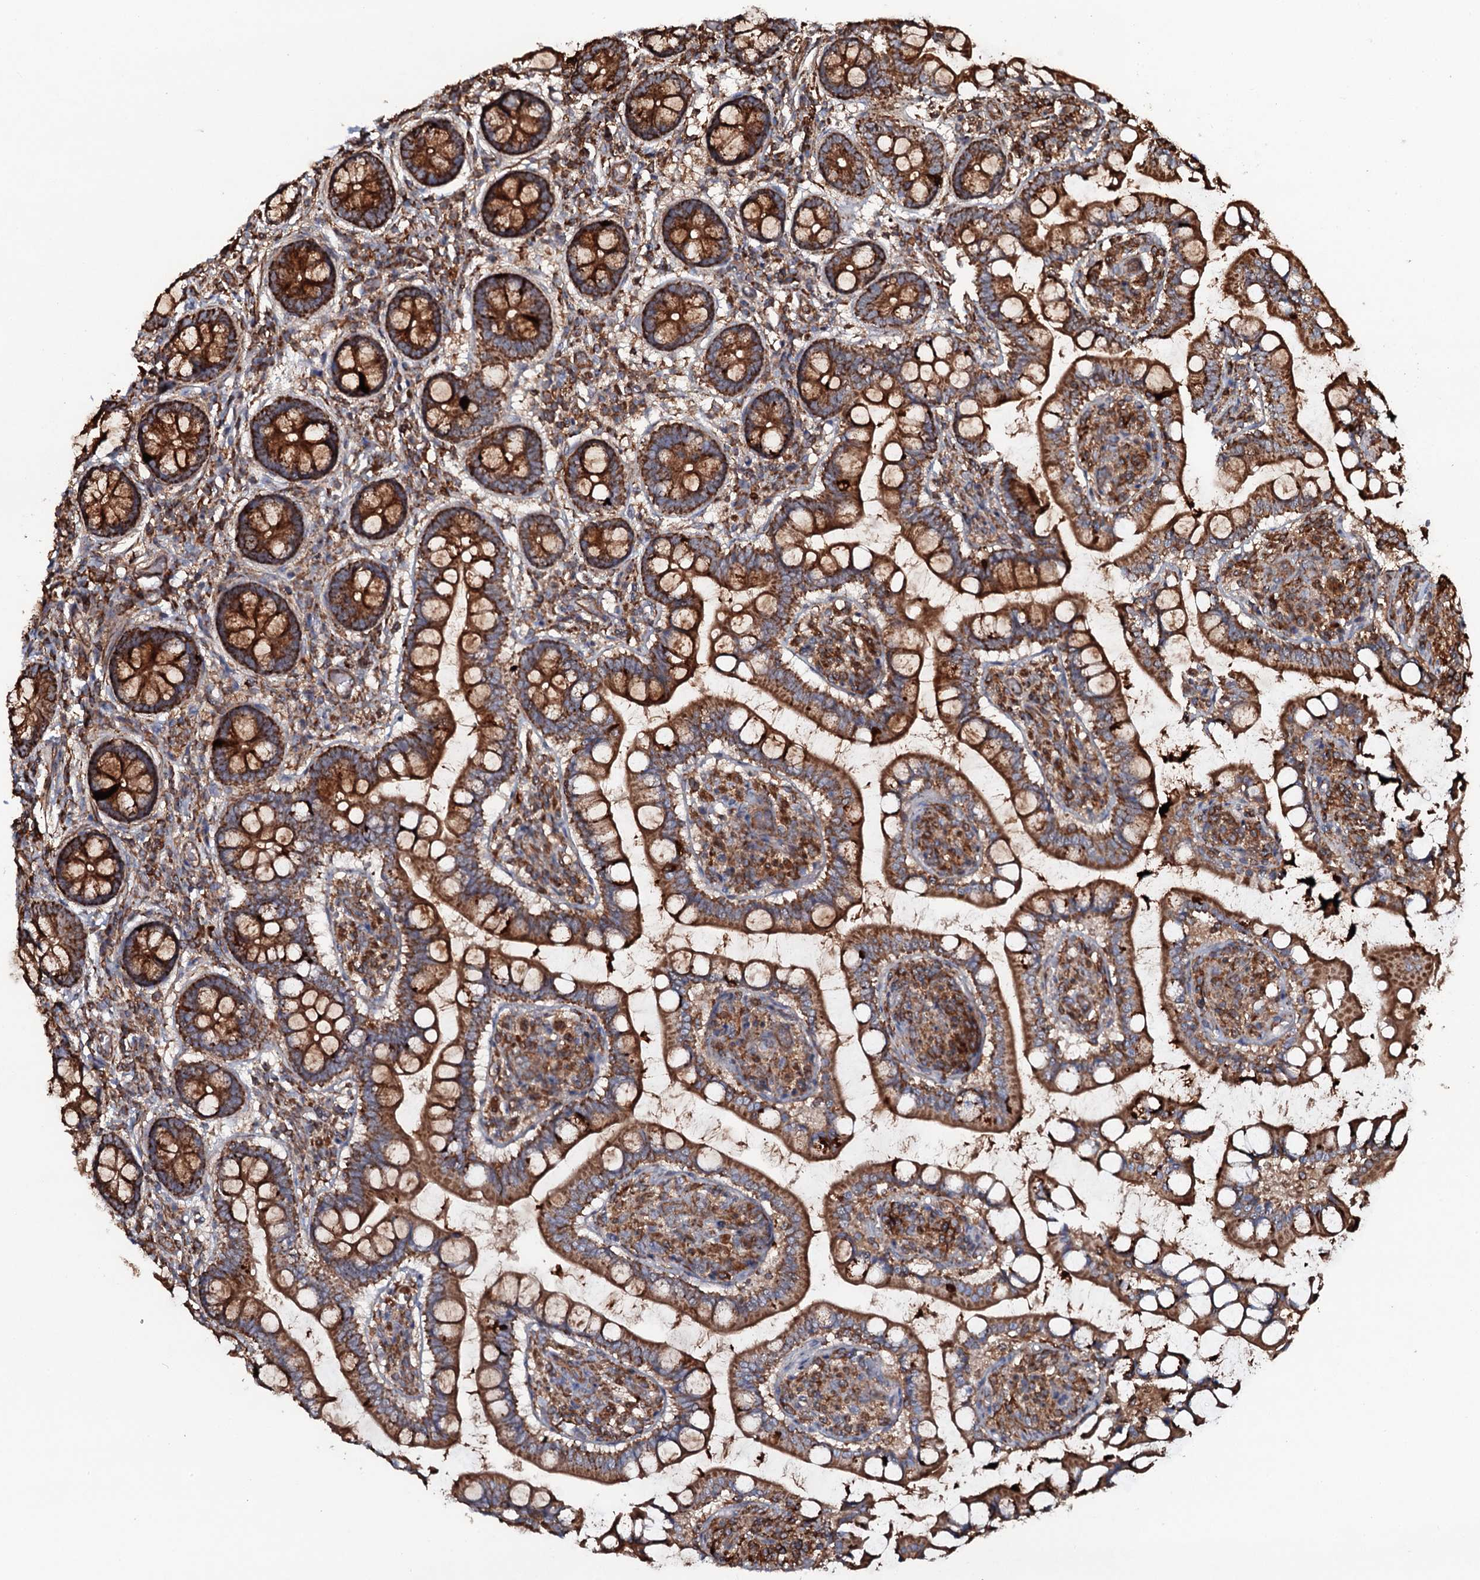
{"staining": {"intensity": "strong", "quantity": ">75%", "location": "cytoplasmic/membranous"}, "tissue": "small intestine", "cell_type": "Glandular cells", "image_type": "normal", "snomed": [{"axis": "morphology", "description": "Normal tissue, NOS"}, {"axis": "topography", "description": "Small intestine"}], "caption": "About >75% of glandular cells in normal human small intestine show strong cytoplasmic/membranous protein positivity as visualized by brown immunohistochemical staining.", "gene": "VWA8", "patient": {"sex": "male", "age": 52}}